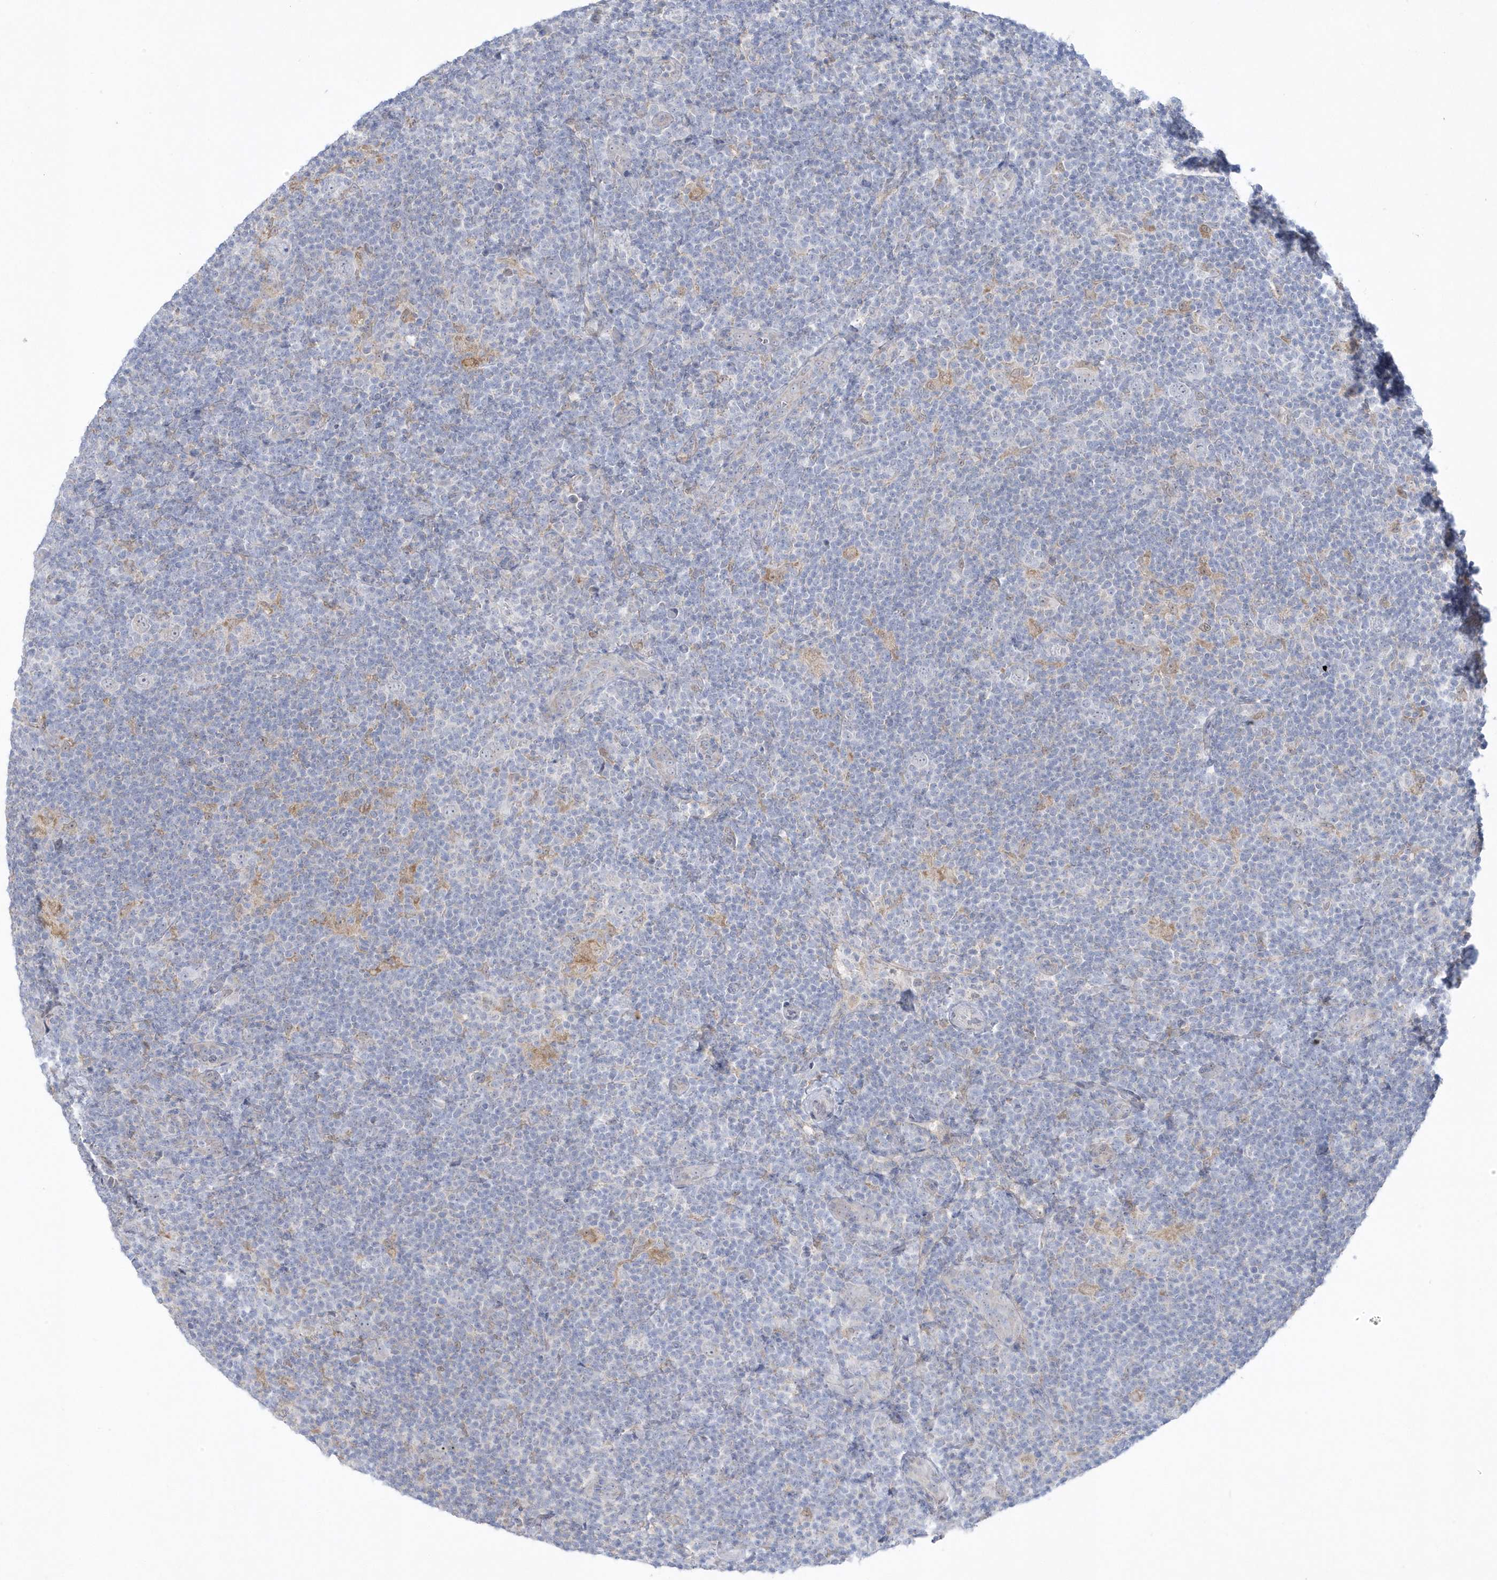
{"staining": {"intensity": "negative", "quantity": "none", "location": "none"}, "tissue": "lymphoma", "cell_type": "Tumor cells", "image_type": "cancer", "snomed": [{"axis": "morphology", "description": "Hodgkin's disease, NOS"}, {"axis": "topography", "description": "Lymph node"}], "caption": "Immunohistochemistry (IHC) histopathology image of neoplastic tissue: human lymphoma stained with DAB (3,3'-diaminobenzidine) displays no significant protein positivity in tumor cells.", "gene": "PCBD1", "patient": {"sex": "female", "age": 57}}